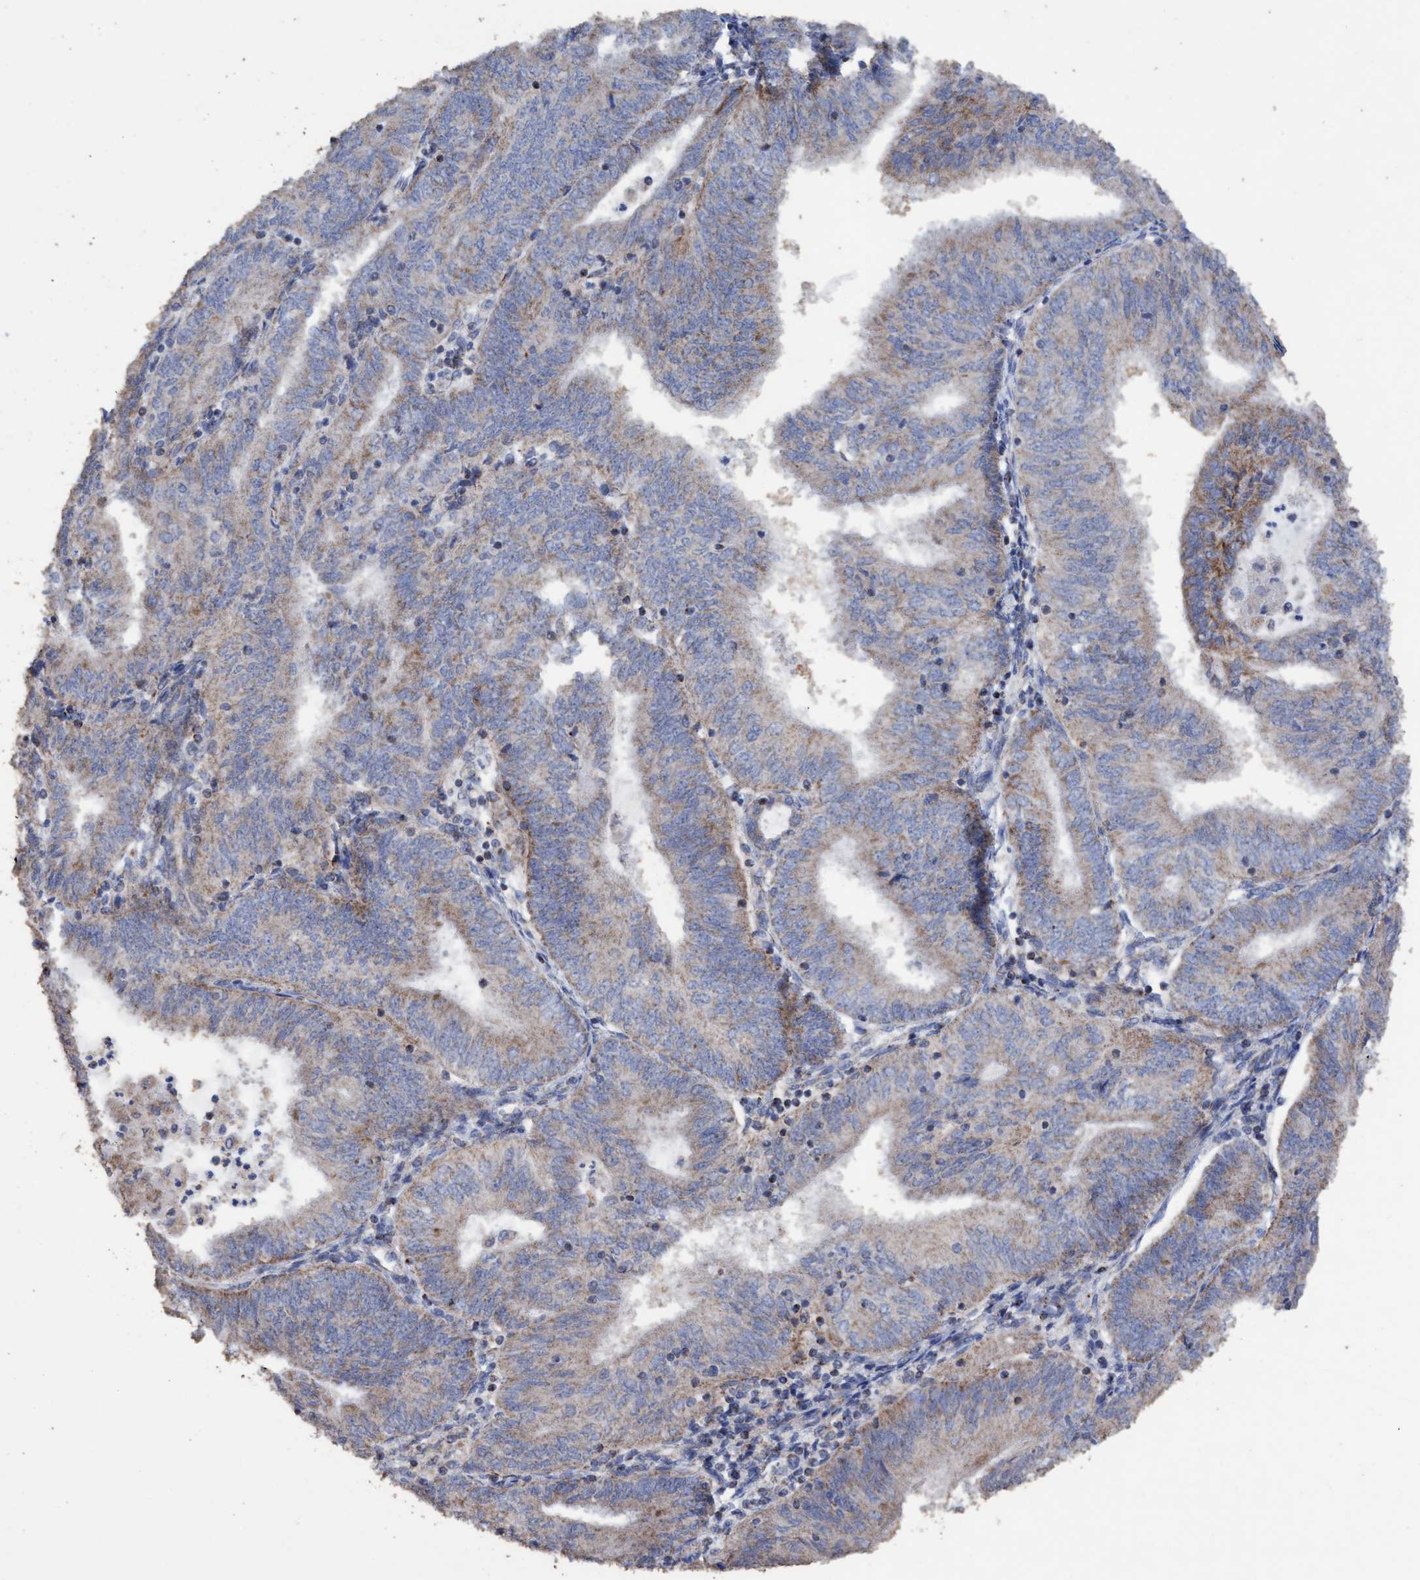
{"staining": {"intensity": "weak", "quantity": "25%-75%", "location": "cytoplasmic/membranous"}, "tissue": "endometrial cancer", "cell_type": "Tumor cells", "image_type": "cancer", "snomed": [{"axis": "morphology", "description": "Adenocarcinoma, NOS"}, {"axis": "topography", "description": "Endometrium"}], "caption": "DAB (3,3'-diaminobenzidine) immunohistochemical staining of human endometrial cancer (adenocarcinoma) exhibits weak cytoplasmic/membranous protein staining in about 25%-75% of tumor cells.", "gene": "RSAD1", "patient": {"sex": "female", "age": 58}}